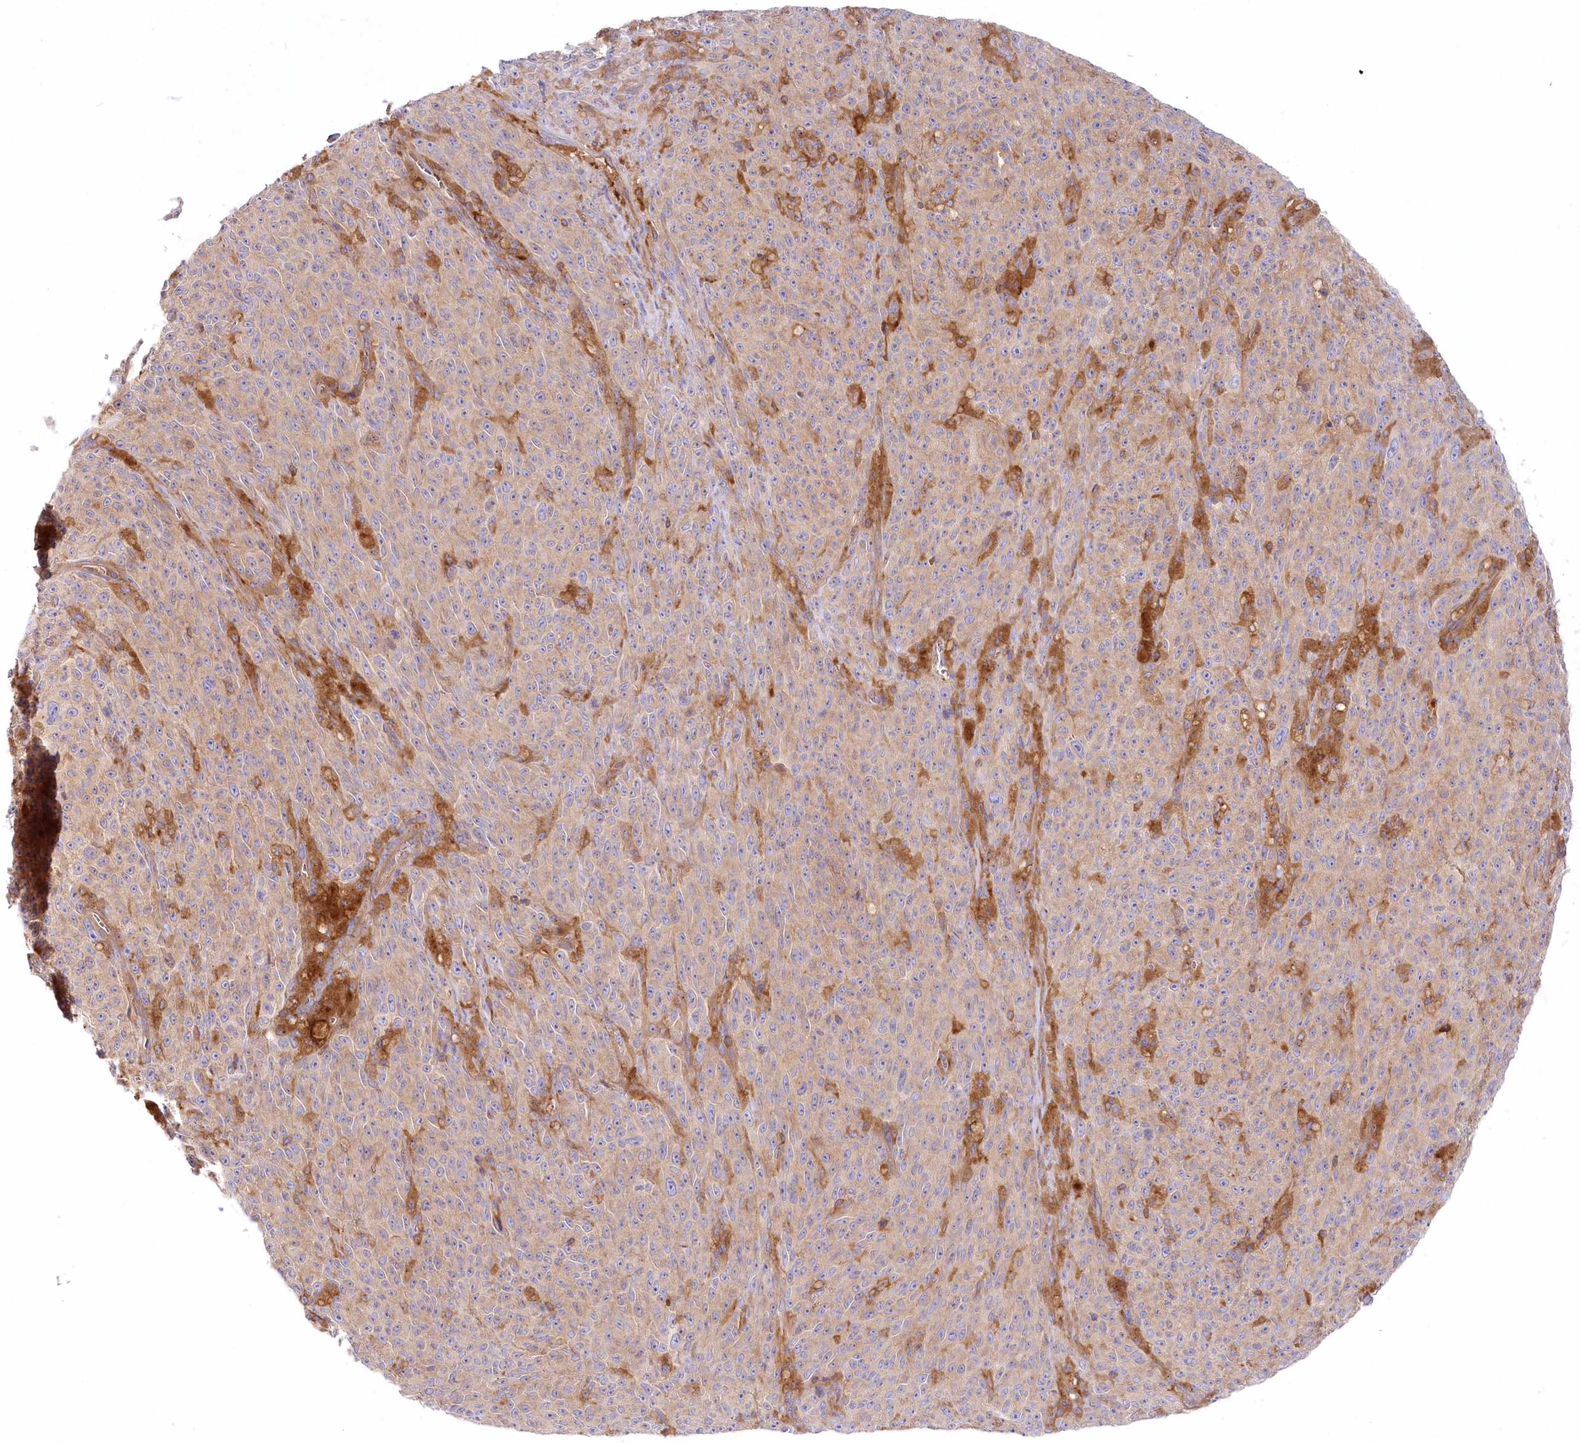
{"staining": {"intensity": "weak", "quantity": "25%-75%", "location": "cytoplasmic/membranous"}, "tissue": "melanoma", "cell_type": "Tumor cells", "image_type": "cancer", "snomed": [{"axis": "morphology", "description": "Malignant melanoma, NOS"}, {"axis": "topography", "description": "Skin"}], "caption": "Immunohistochemical staining of human malignant melanoma shows low levels of weak cytoplasmic/membranous staining in about 25%-75% of tumor cells.", "gene": "ABRAXAS2", "patient": {"sex": "female", "age": 82}}